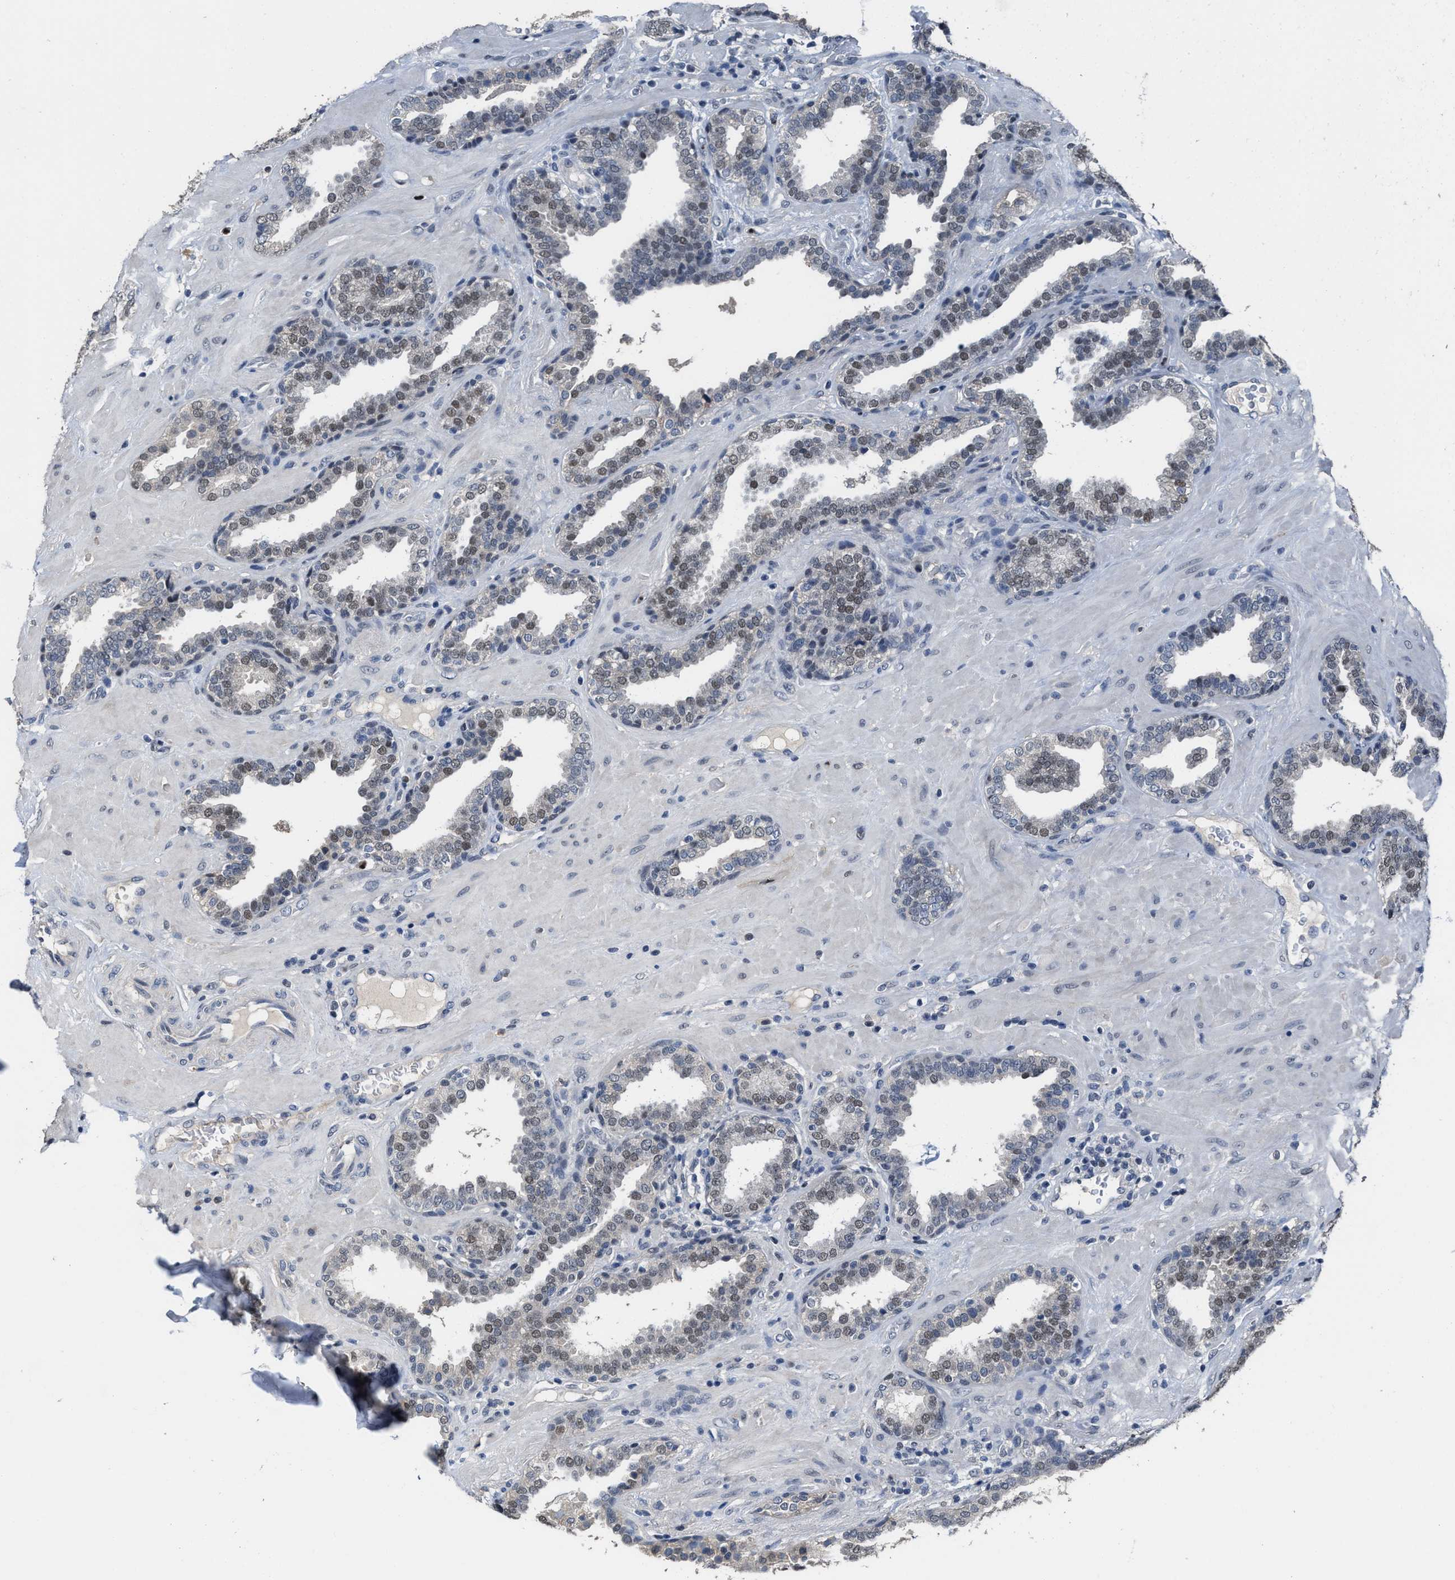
{"staining": {"intensity": "moderate", "quantity": "25%-75%", "location": "nuclear"}, "tissue": "prostate", "cell_type": "Glandular cells", "image_type": "normal", "snomed": [{"axis": "morphology", "description": "Normal tissue, NOS"}, {"axis": "topography", "description": "Prostate"}], "caption": "Protein staining demonstrates moderate nuclear expression in about 25%-75% of glandular cells in benign prostate.", "gene": "ZNF20", "patient": {"sex": "male", "age": 51}}